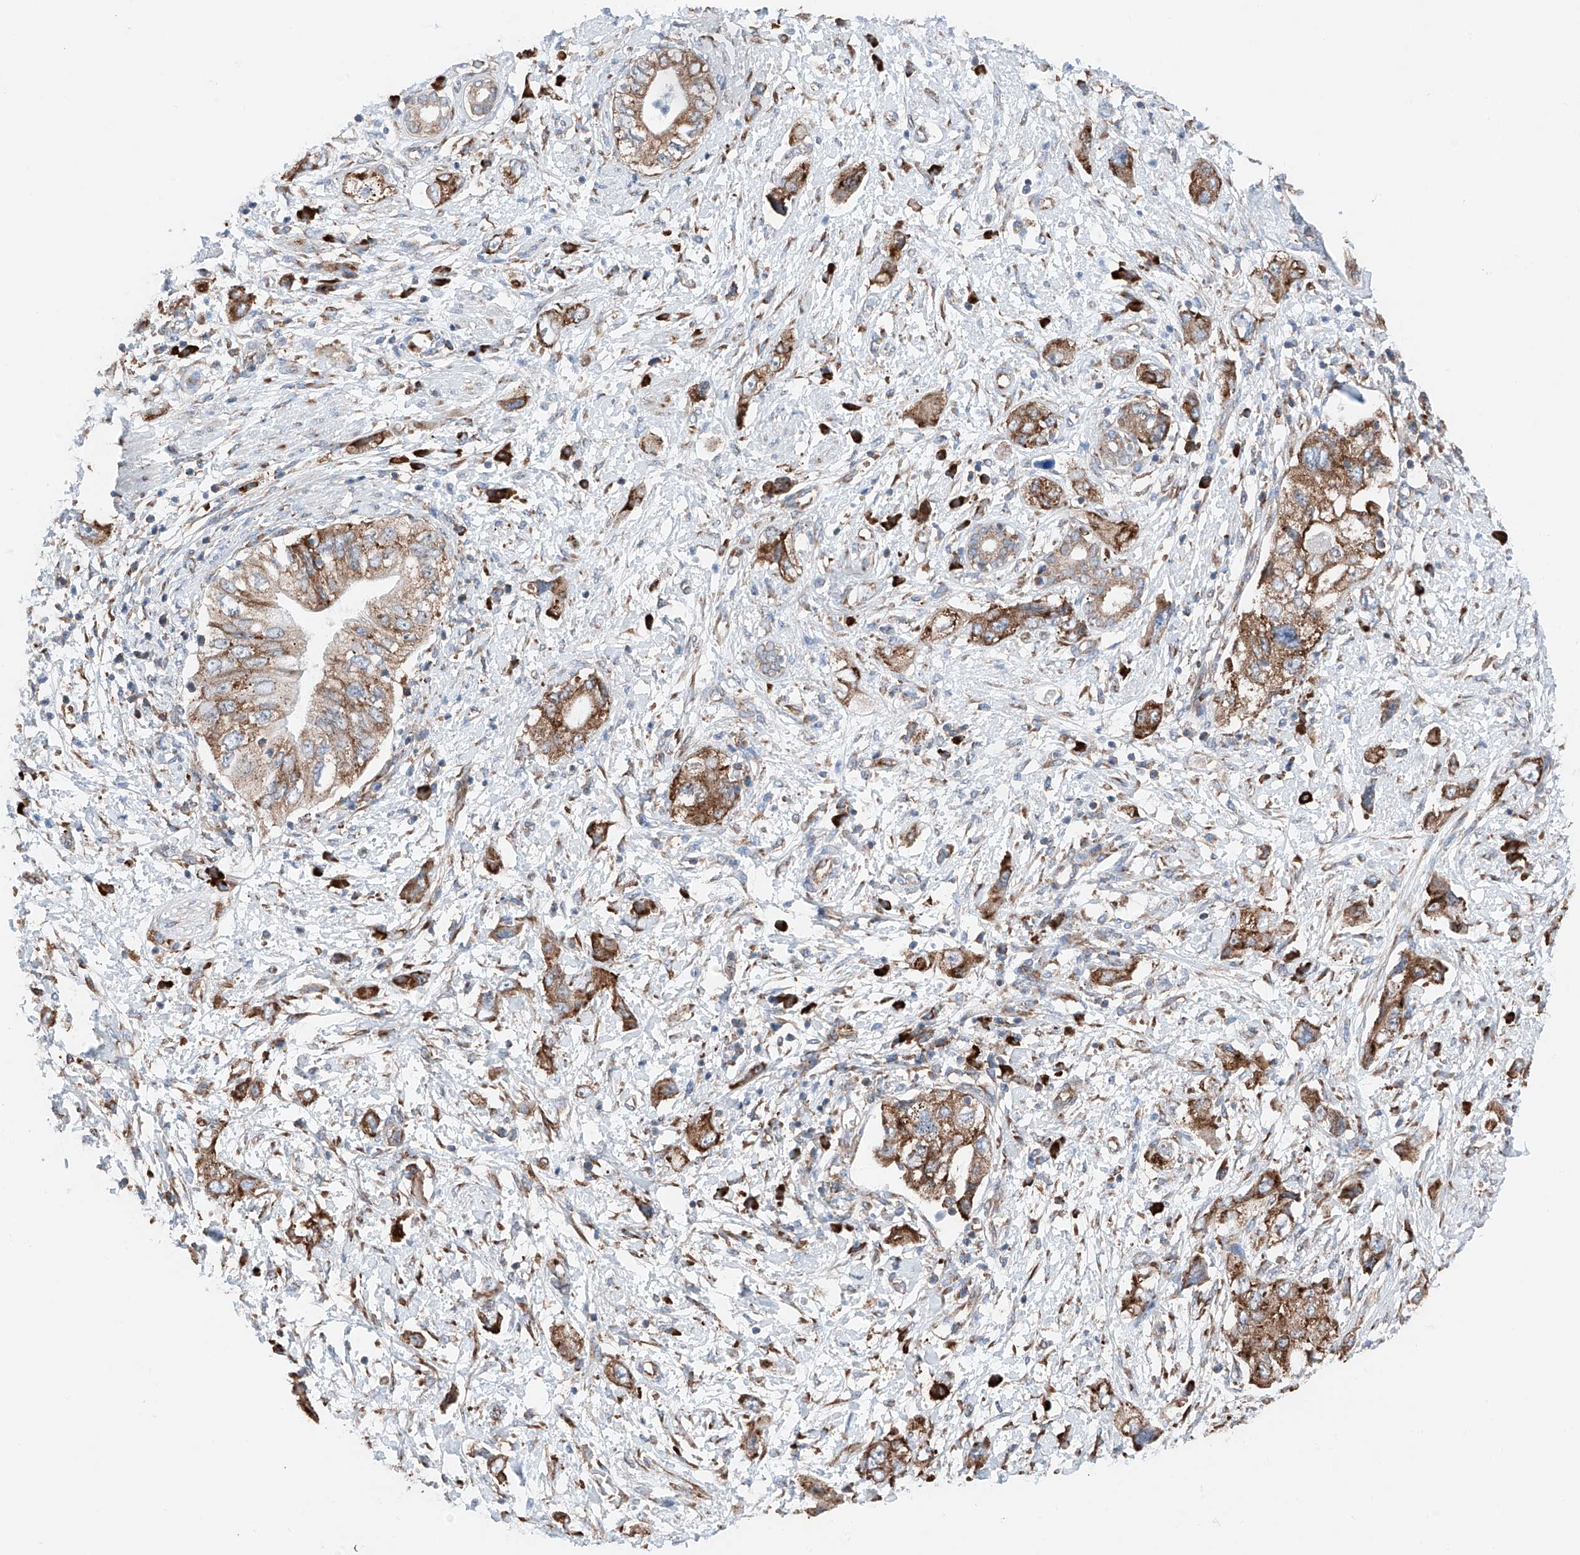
{"staining": {"intensity": "strong", "quantity": ">75%", "location": "cytoplasmic/membranous"}, "tissue": "pancreatic cancer", "cell_type": "Tumor cells", "image_type": "cancer", "snomed": [{"axis": "morphology", "description": "Adenocarcinoma, NOS"}, {"axis": "topography", "description": "Pancreas"}], "caption": "IHC of adenocarcinoma (pancreatic) displays high levels of strong cytoplasmic/membranous staining in about >75% of tumor cells.", "gene": "CRELD1", "patient": {"sex": "female", "age": 73}}